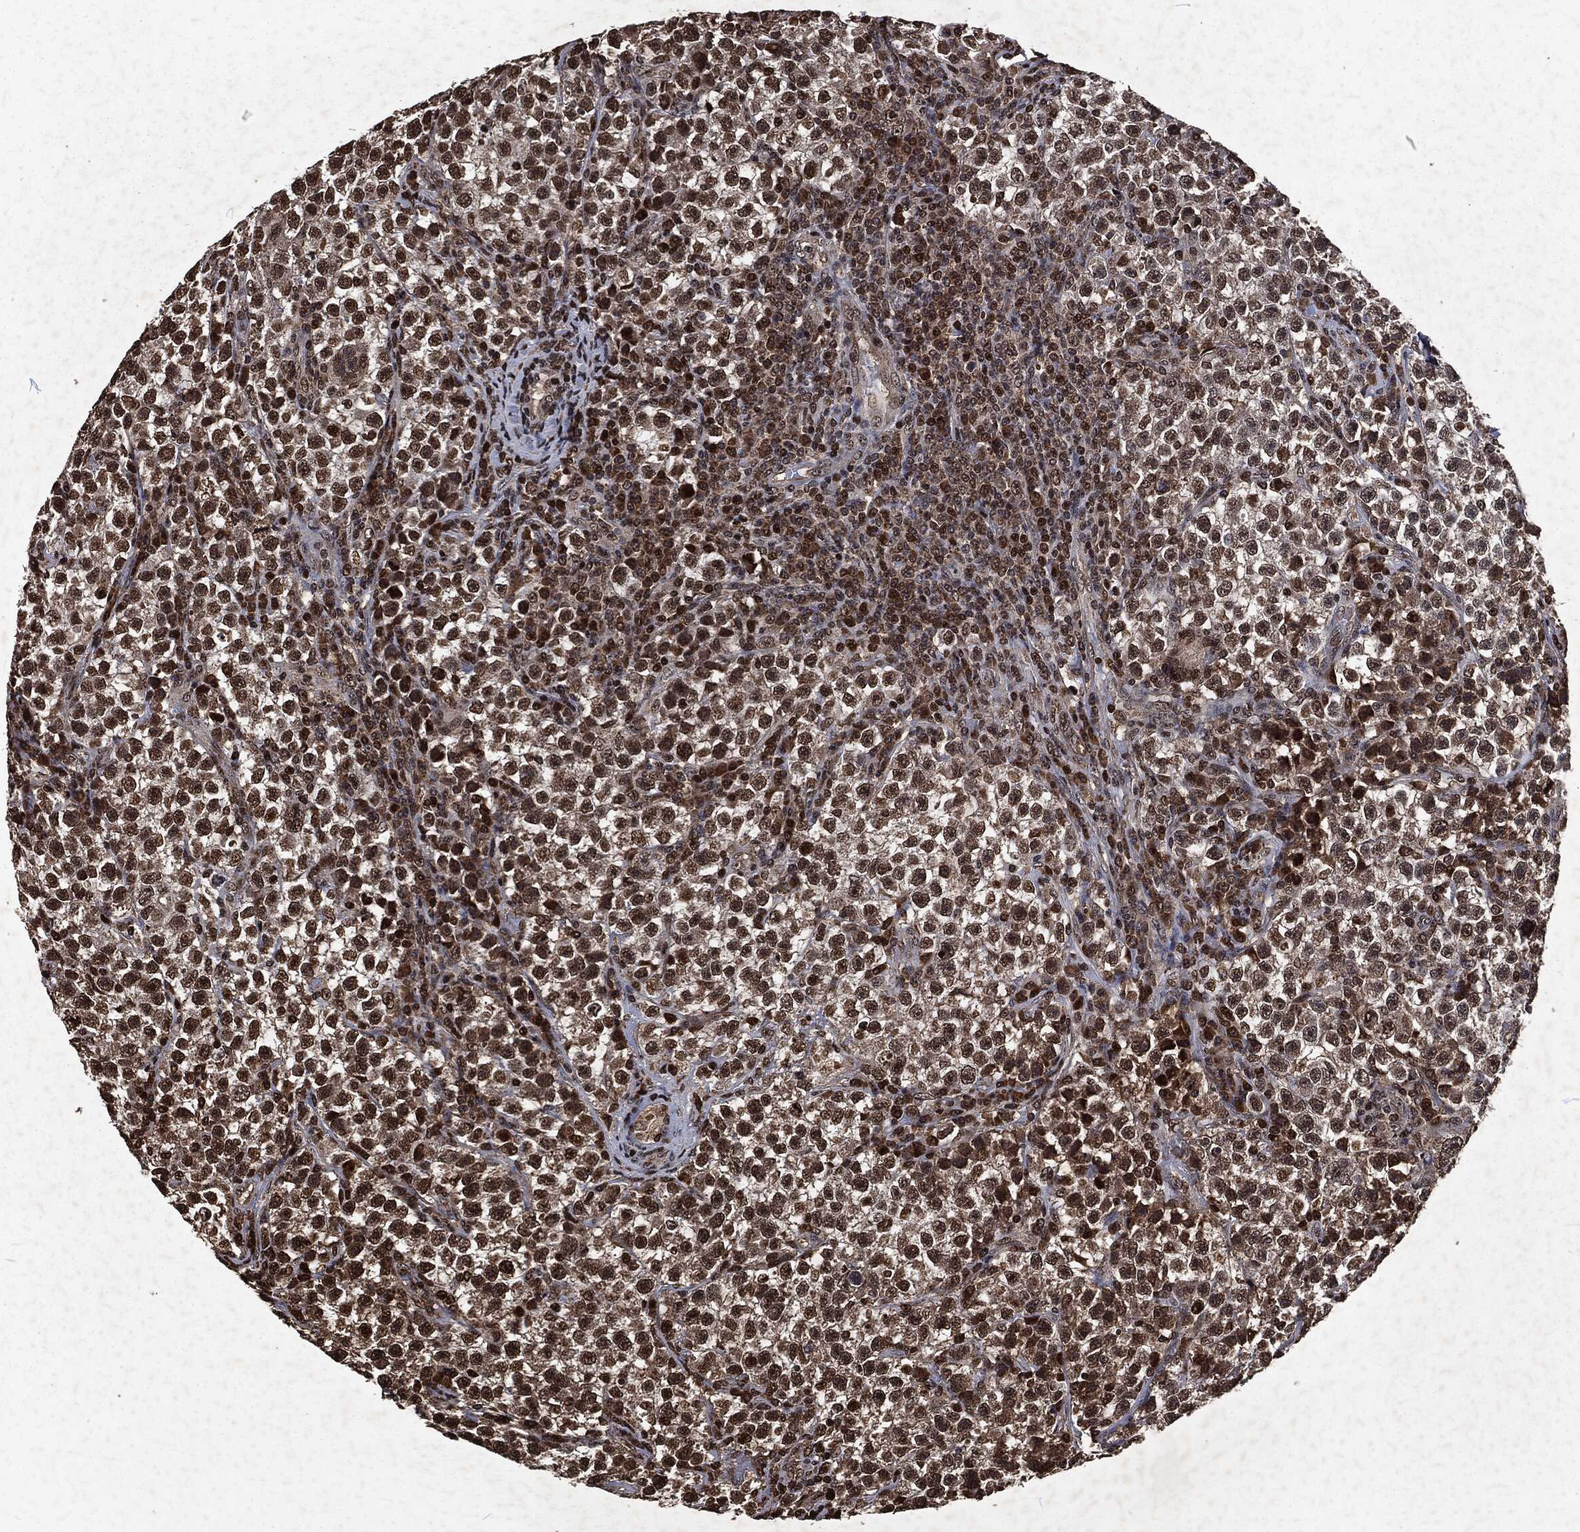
{"staining": {"intensity": "strong", "quantity": ">75%", "location": "cytoplasmic/membranous,nuclear"}, "tissue": "testis cancer", "cell_type": "Tumor cells", "image_type": "cancer", "snomed": [{"axis": "morphology", "description": "Seminoma, NOS"}, {"axis": "topography", "description": "Testis"}], "caption": "There is high levels of strong cytoplasmic/membranous and nuclear expression in tumor cells of testis cancer, as demonstrated by immunohistochemical staining (brown color).", "gene": "SNAI1", "patient": {"sex": "male", "age": 22}}